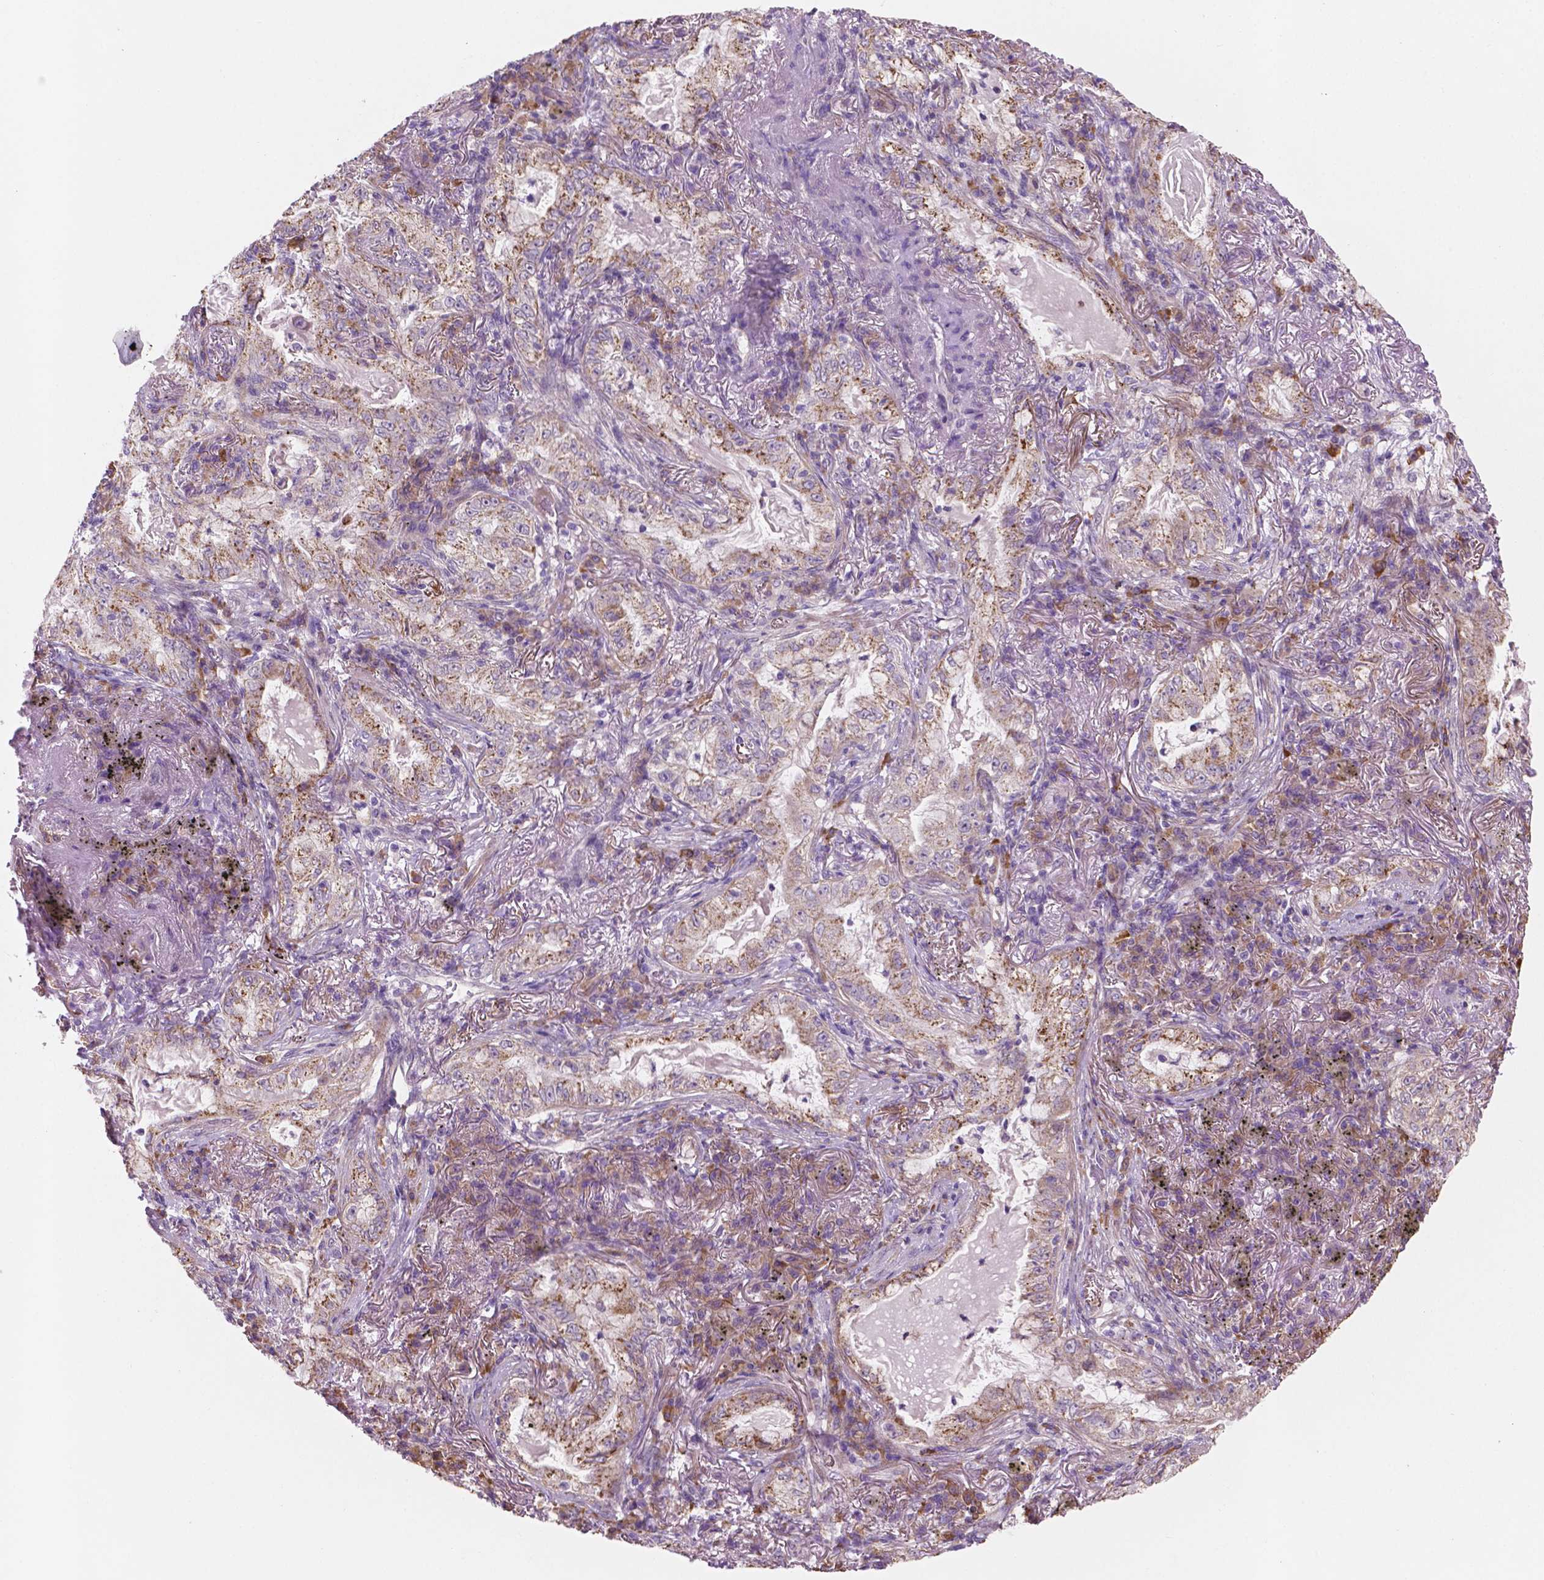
{"staining": {"intensity": "negative", "quantity": "none", "location": "none"}, "tissue": "lung cancer", "cell_type": "Tumor cells", "image_type": "cancer", "snomed": [{"axis": "morphology", "description": "Adenocarcinoma, NOS"}, {"axis": "topography", "description": "Lung"}], "caption": "A histopathology image of human lung cancer (adenocarcinoma) is negative for staining in tumor cells.", "gene": "LRP1B", "patient": {"sex": "female", "age": 73}}